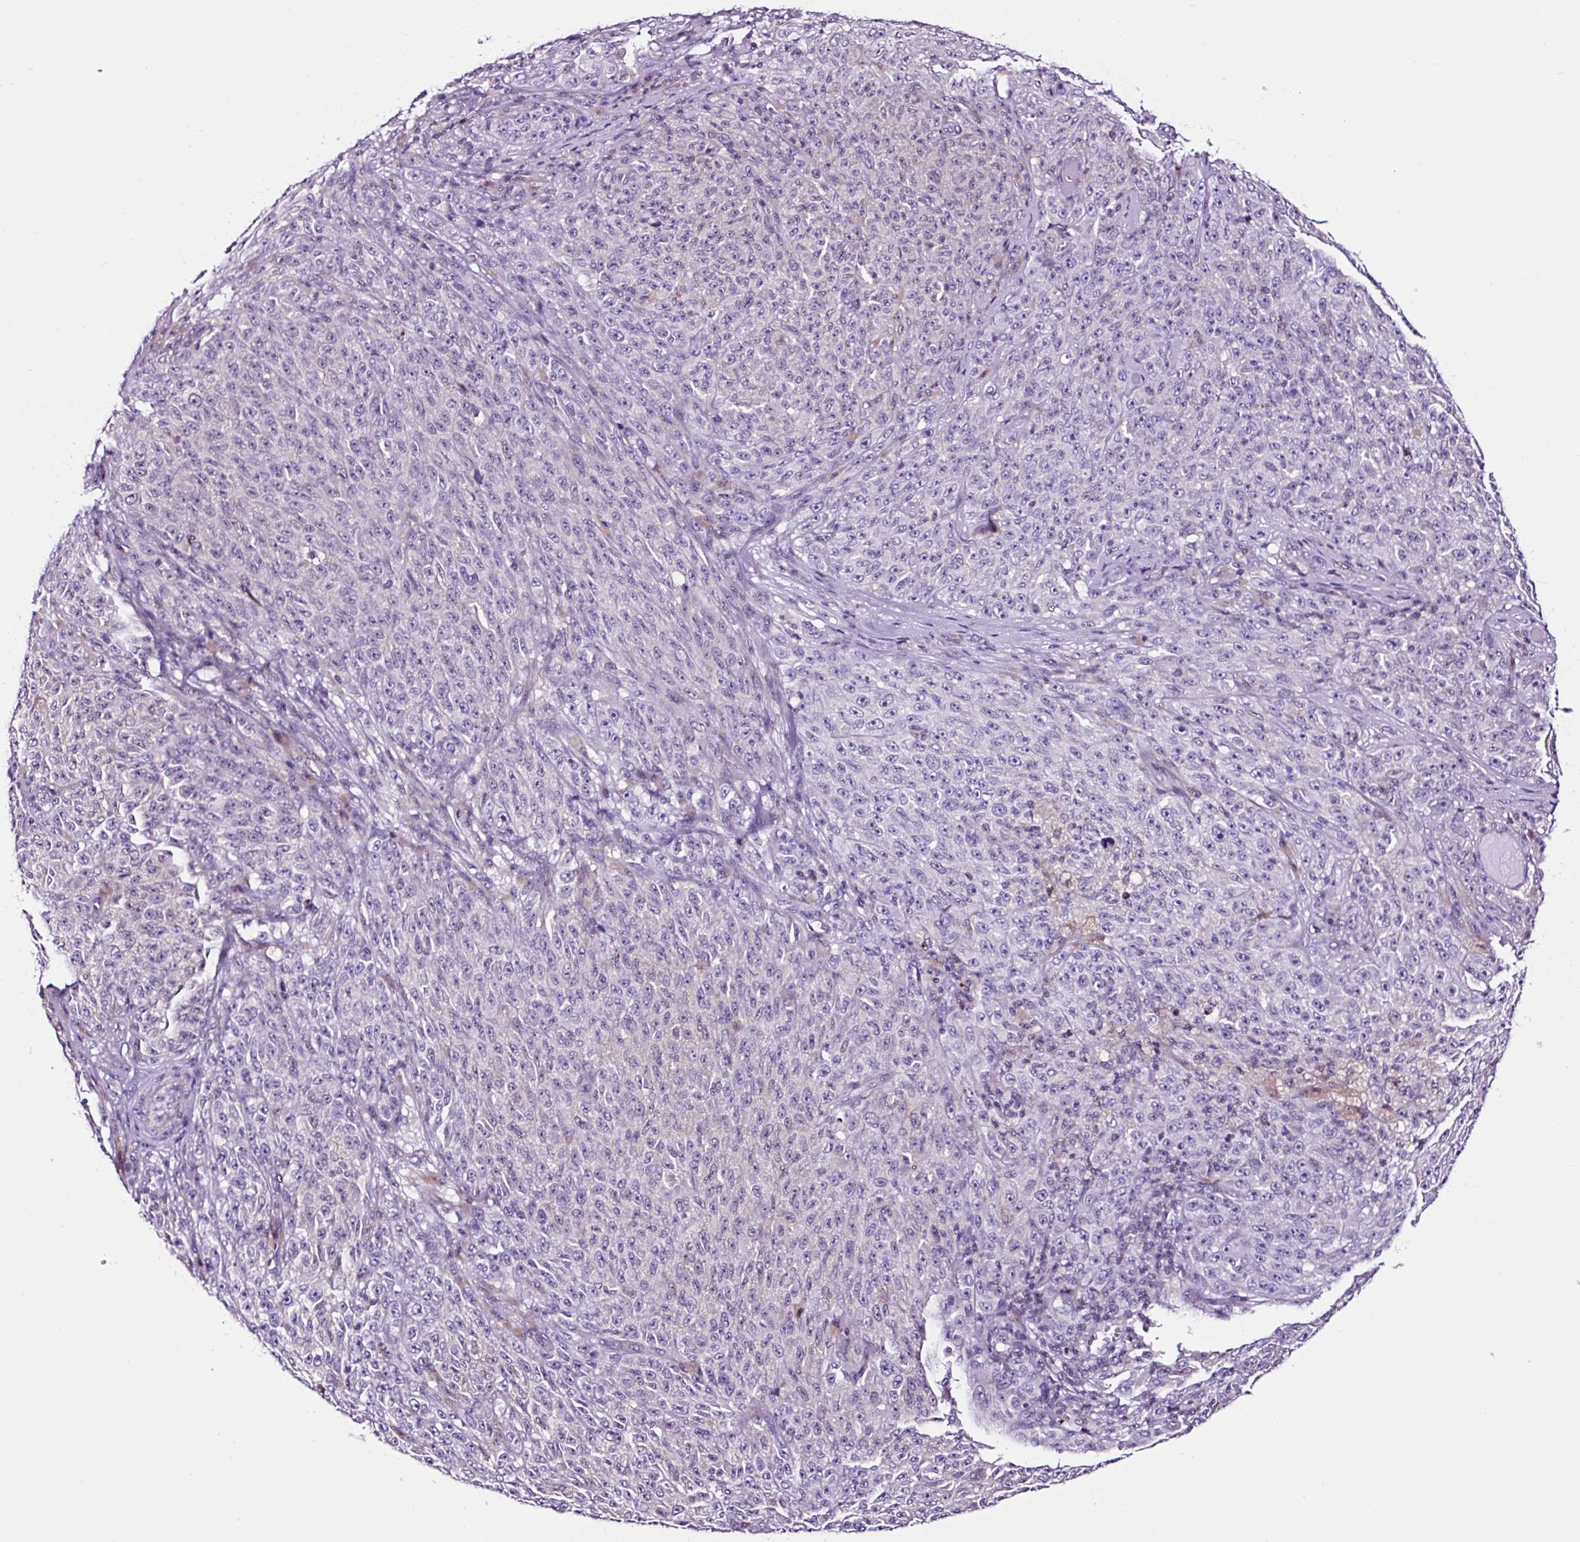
{"staining": {"intensity": "negative", "quantity": "none", "location": "none"}, "tissue": "melanoma", "cell_type": "Tumor cells", "image_type": "cancer", "snomed": [{"axis": "morphology", "description": "Malignant melanoma, NOS"}, {"axis": "topography", "description": "Skin"}], "caption": "Tumor cells show no significant protein positivity in malignant melanoma. (DAB immunohistochemistry visualized using brightfield microscopy, high magnification).", "gene": "TAFA3", "patient": {"sex": "female", "age": 82}}